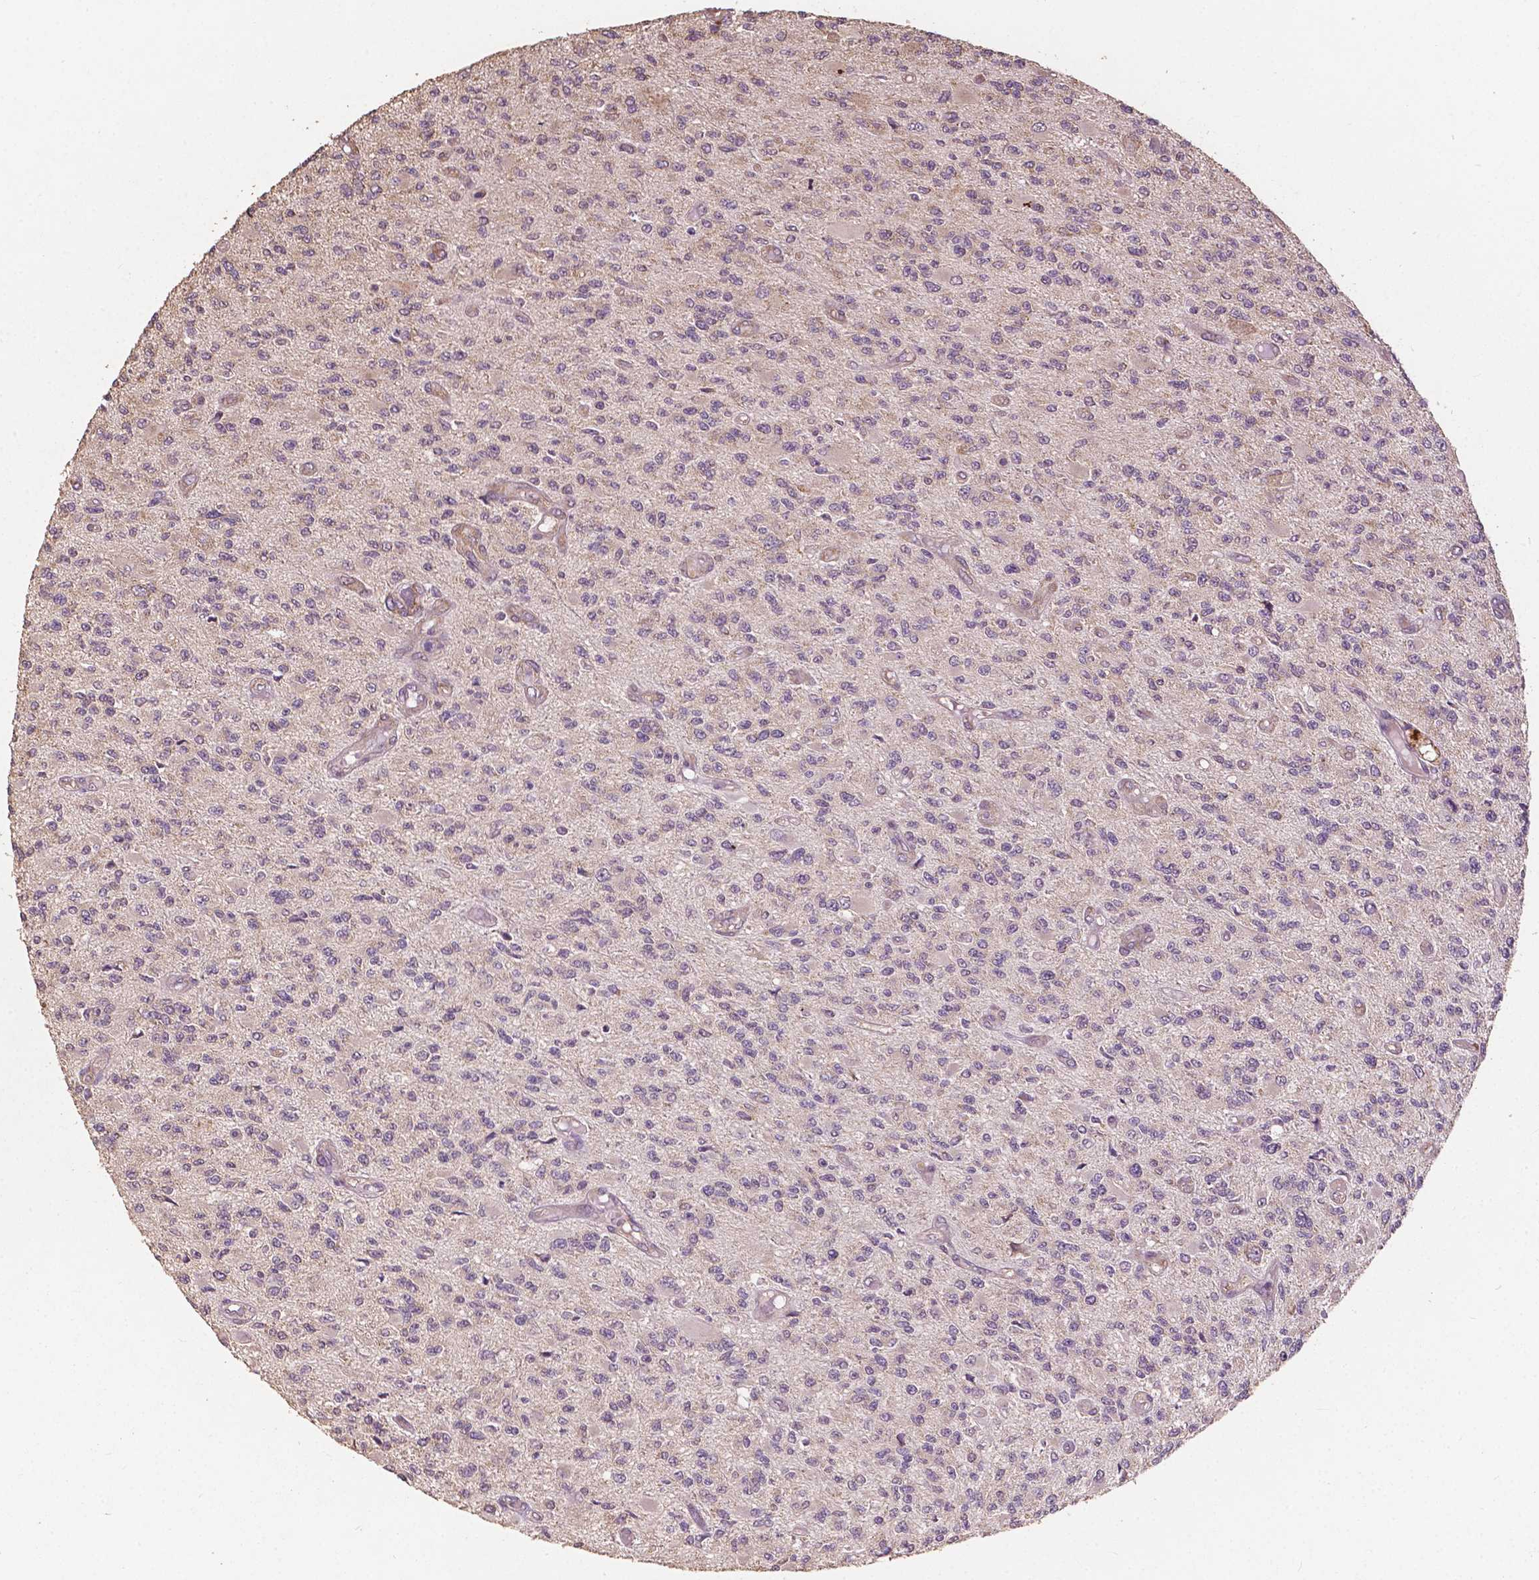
{"staining": {"intensity": "negative", "quantity": "none", "location": "none"}, "tissue": "glioma", "cell_type": "Tumor cells", "image_type": "cancer", "snomed": [{"axis": "morphology", "description": "Glioma, malignant, High grade"}, {"axis": "topography", "description": "Brain"}], "caption": "An immunohistochemistry micrograph of glioma is shown. There is no staining in tumor cells of glioma.", "gene": "G3BP1", "patient": {"sex": "female", "age": 63}}